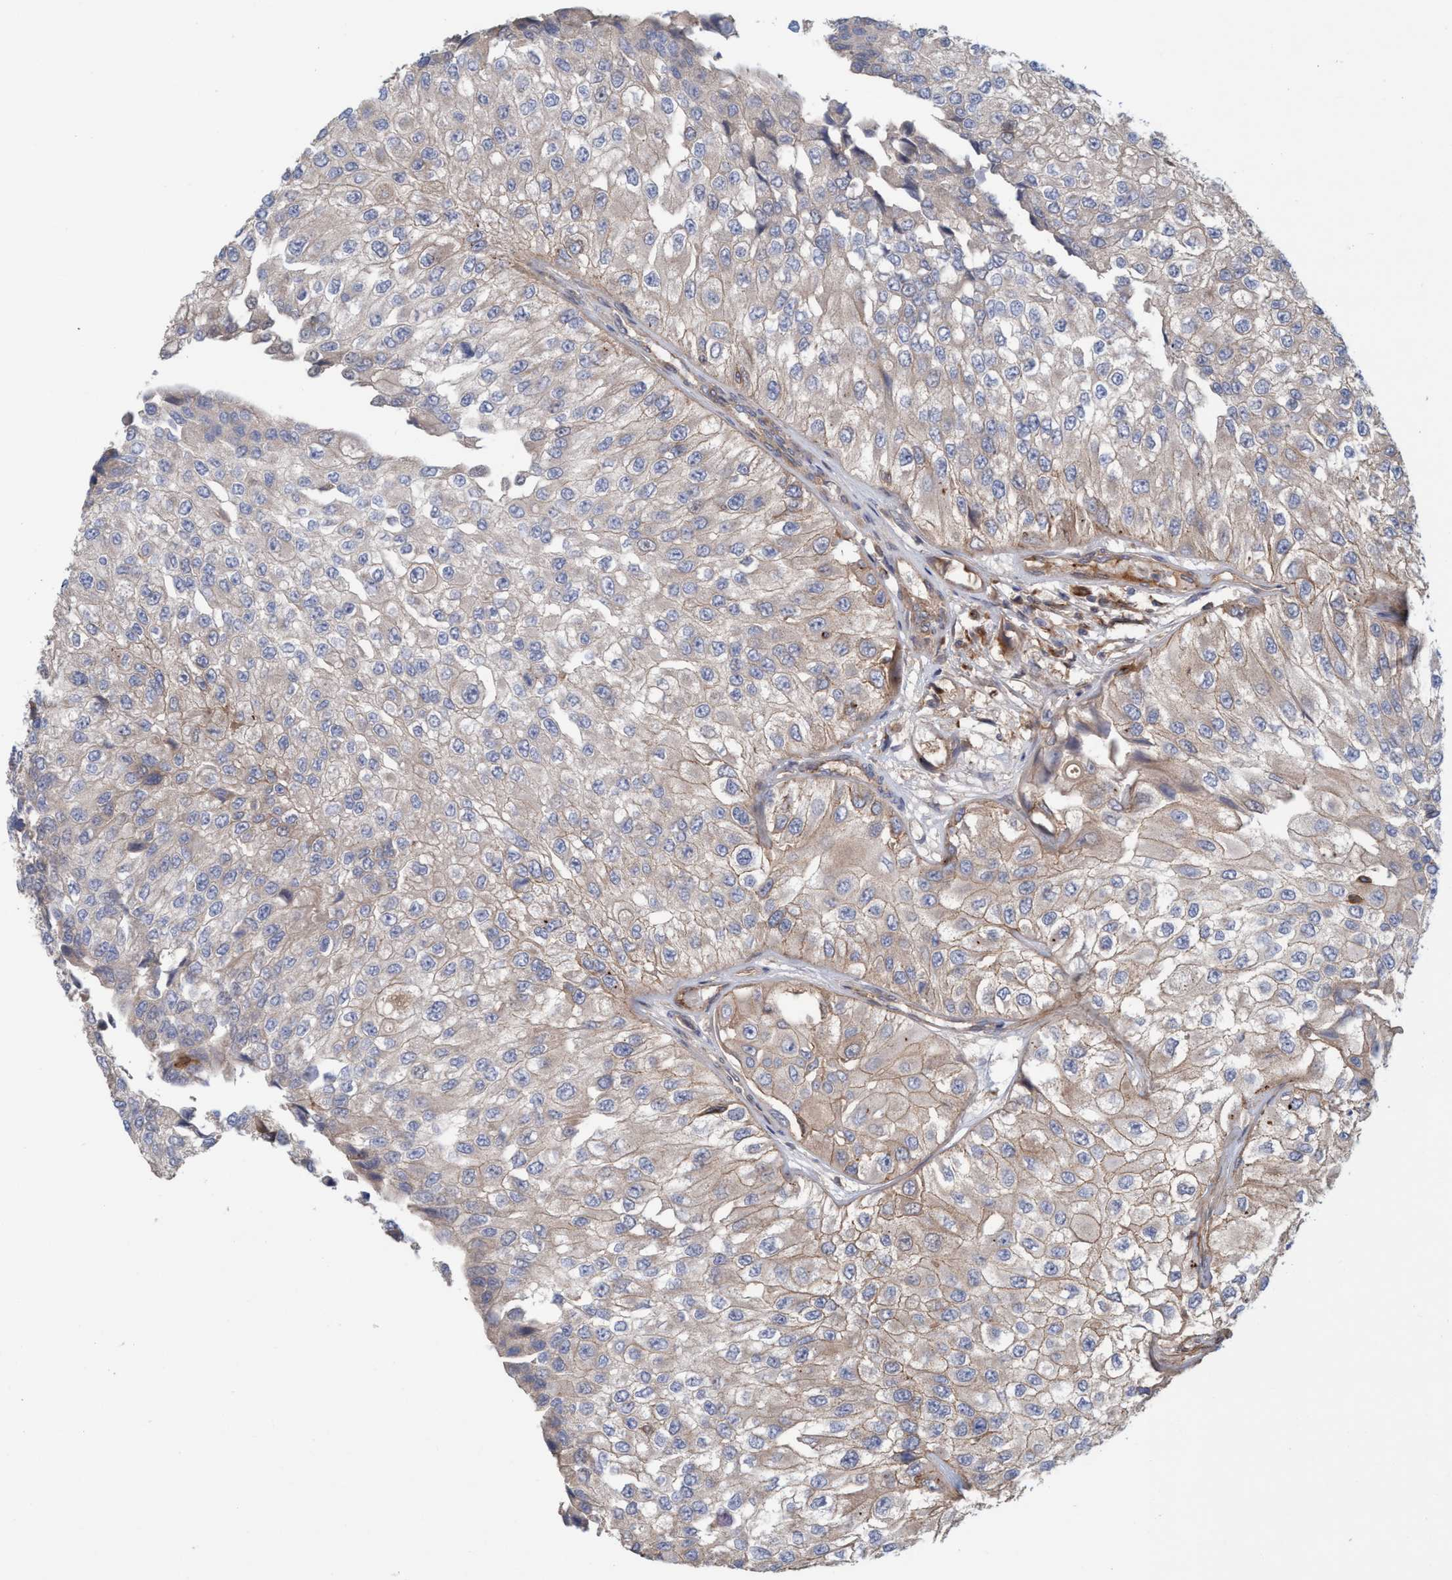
{"staining": {"intensity": "weak", "quantity": ">75%", "location": "cytoplasmic/membranous"}, "tissue": "urothelial cancer", "cell_type": "Tumor cells", "image_type": "cancer", "snomed": [{"axis": "morphology", "description": "Urothelial carcinoma, High grade"}, {"axis": "topography", "description": "Kidney"}, {"axis": "topography", "description": "Urinary bladder"}], "caption": "Brown immunohistochemical staining in high-grade urothelial carcinoma demonstrates weak cytoplasmic/membranous positivity in about >75% of tumor cells.", "gene": "SPECC1", "patient": {"sex": "male", "age": 77}}